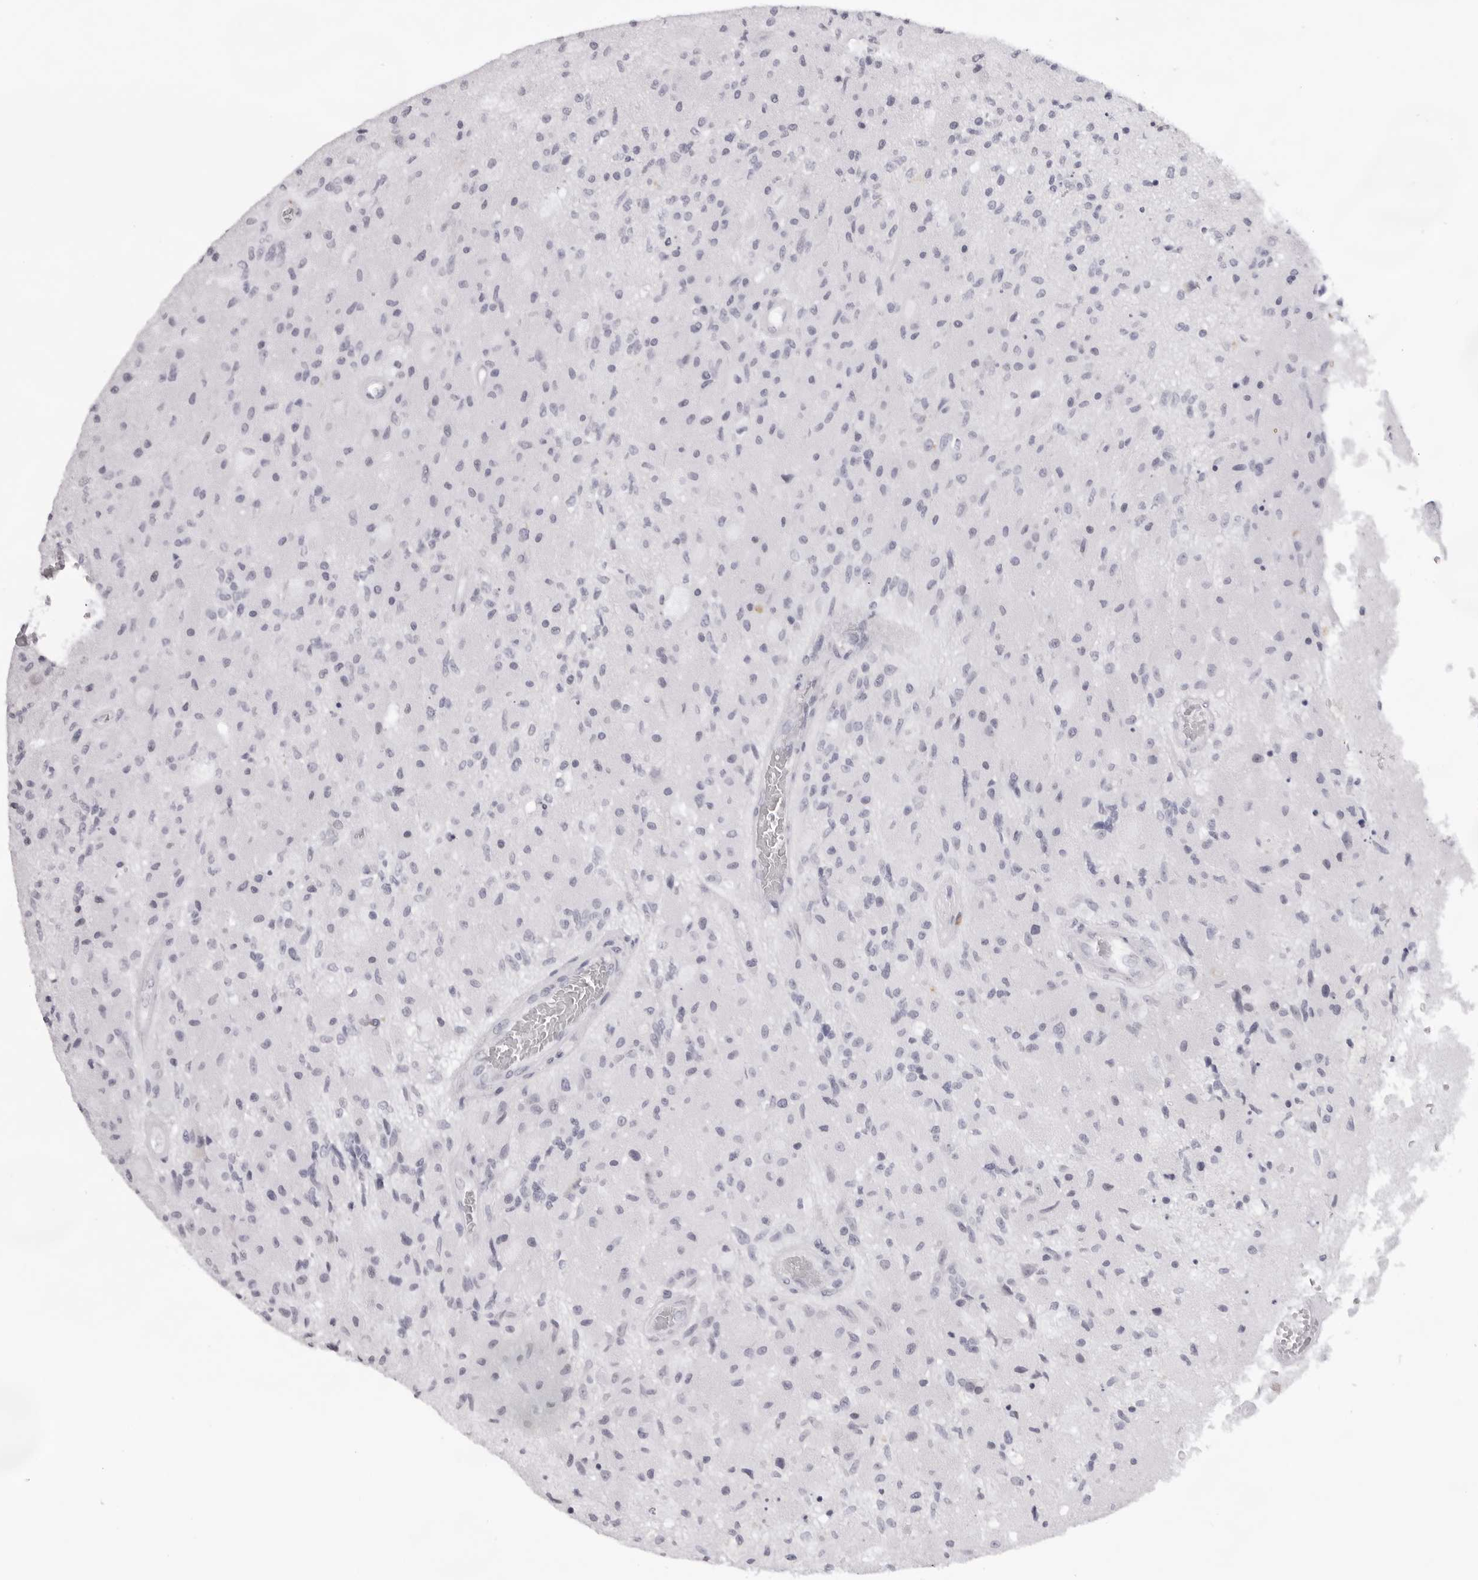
{"staining": {"intensity": "negative", "quantity": "none", "location": "none"}, "tissue": "glioma", "cell_type": "Tumor cells", "image_type": "cancer", "snomed": [{"axis": "morphology", "description": "Normal tissue, NOS"}, {"axis": "morphology", "description": "Glioma, malignant, High grade"}, {"axis": "topography", "description": "Cerebral cortex"}], "caption": "High power microscopy histopathology image of an immunohistochemistry image of glioma, revealing no significant staining in tumor cells. Nuclei are stained in blue.", "gene": "KLK12", "patient": {"sex": "male", "age": 77}}